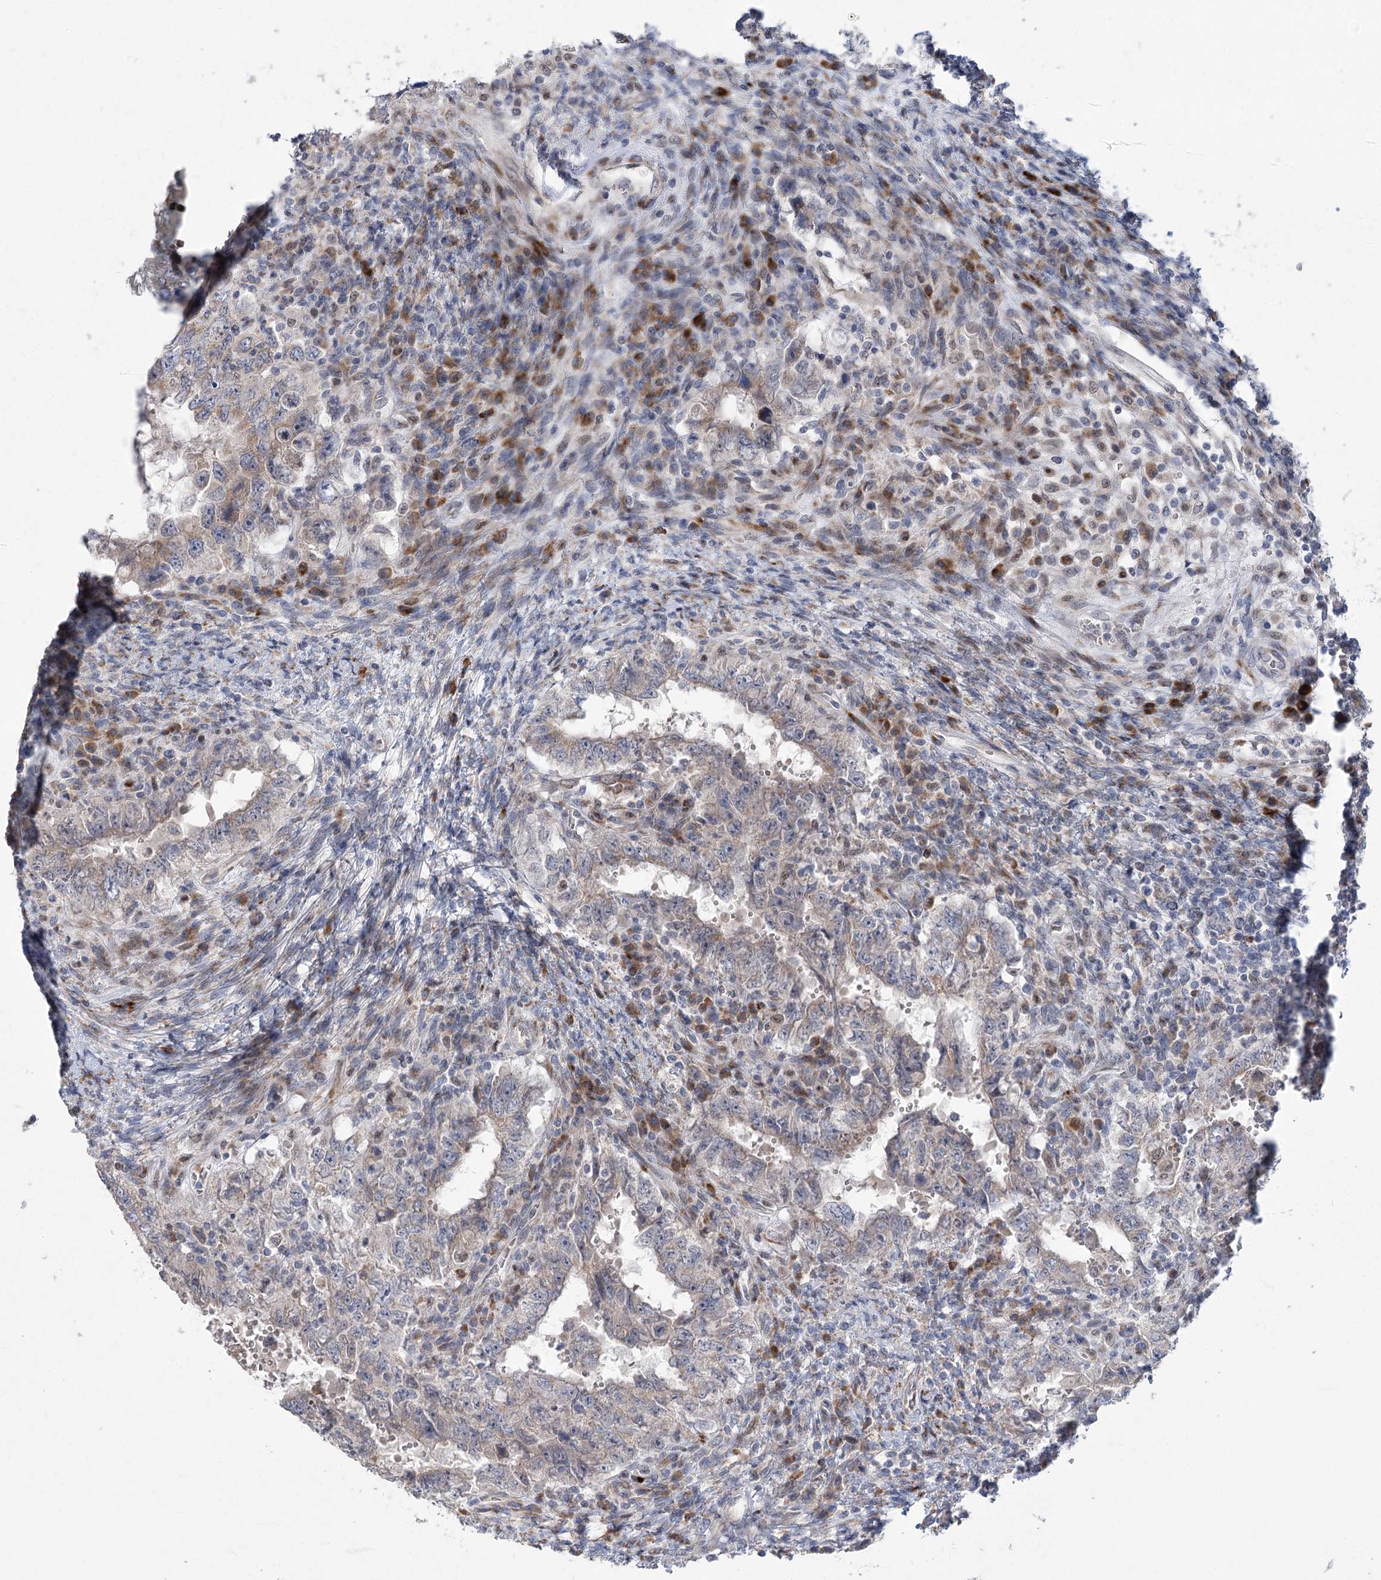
{"staining": {"intensity": "weak", "quantity": "<25%", "location": "cytoplasmic/membranous"}, "tissue": "testis cancer", "cell_type": "Tumor cells", "image_type": "cancer", "snomed": [{"axis": "morphology", "description": "Carcinoma, Embryonal, NOS"}, {"axis": "topography", "description": "Testis"}], "caption": "The histopathology image exhibits no staining of tumor cells in testis cancer (embryonal carcinoma).", "gene": "GCNT4", "patient": {"sex": "male", "age": 26}}